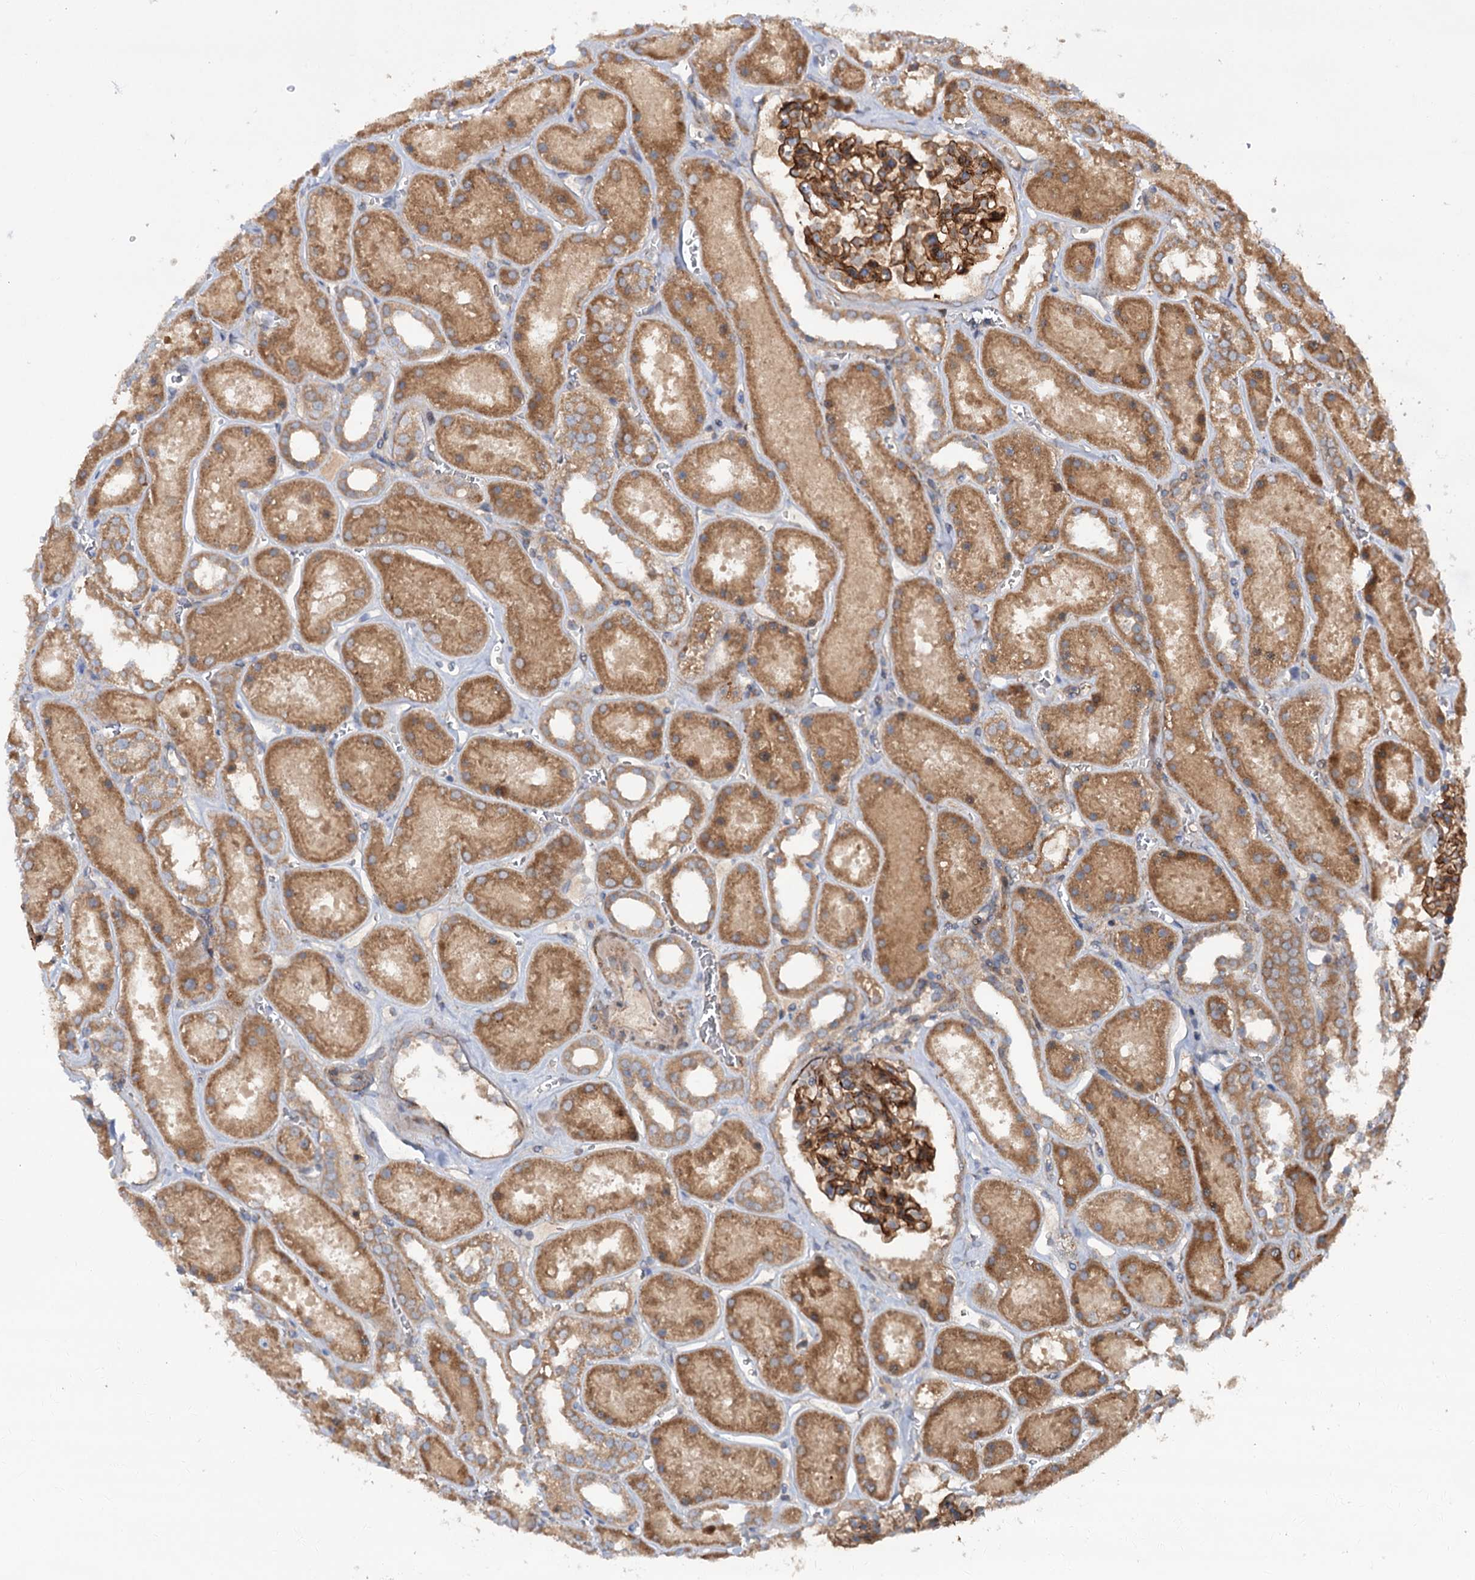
{"staining": {"intensity": "strong", "quantity": ">75%", "location": "cytoplasmic/membranous"}, "tissue": "kidney", "cell_type": "Cells in glomeruli", "image_type": "normal", "snomed": [{"axis": "morphology", "description": "Normal tissue, NOS"}, {"axis": "topography", "description": "Kidney"}], "caption": "An image showing strong cytoplasmic/membranous staining in approximately >75% of cells in glomeruli in unremarkable kidney, as visualized by brown immunohistochemical staining.", "gene": "ADGRG4", "patient": {"sex": "female", "age": 41}}